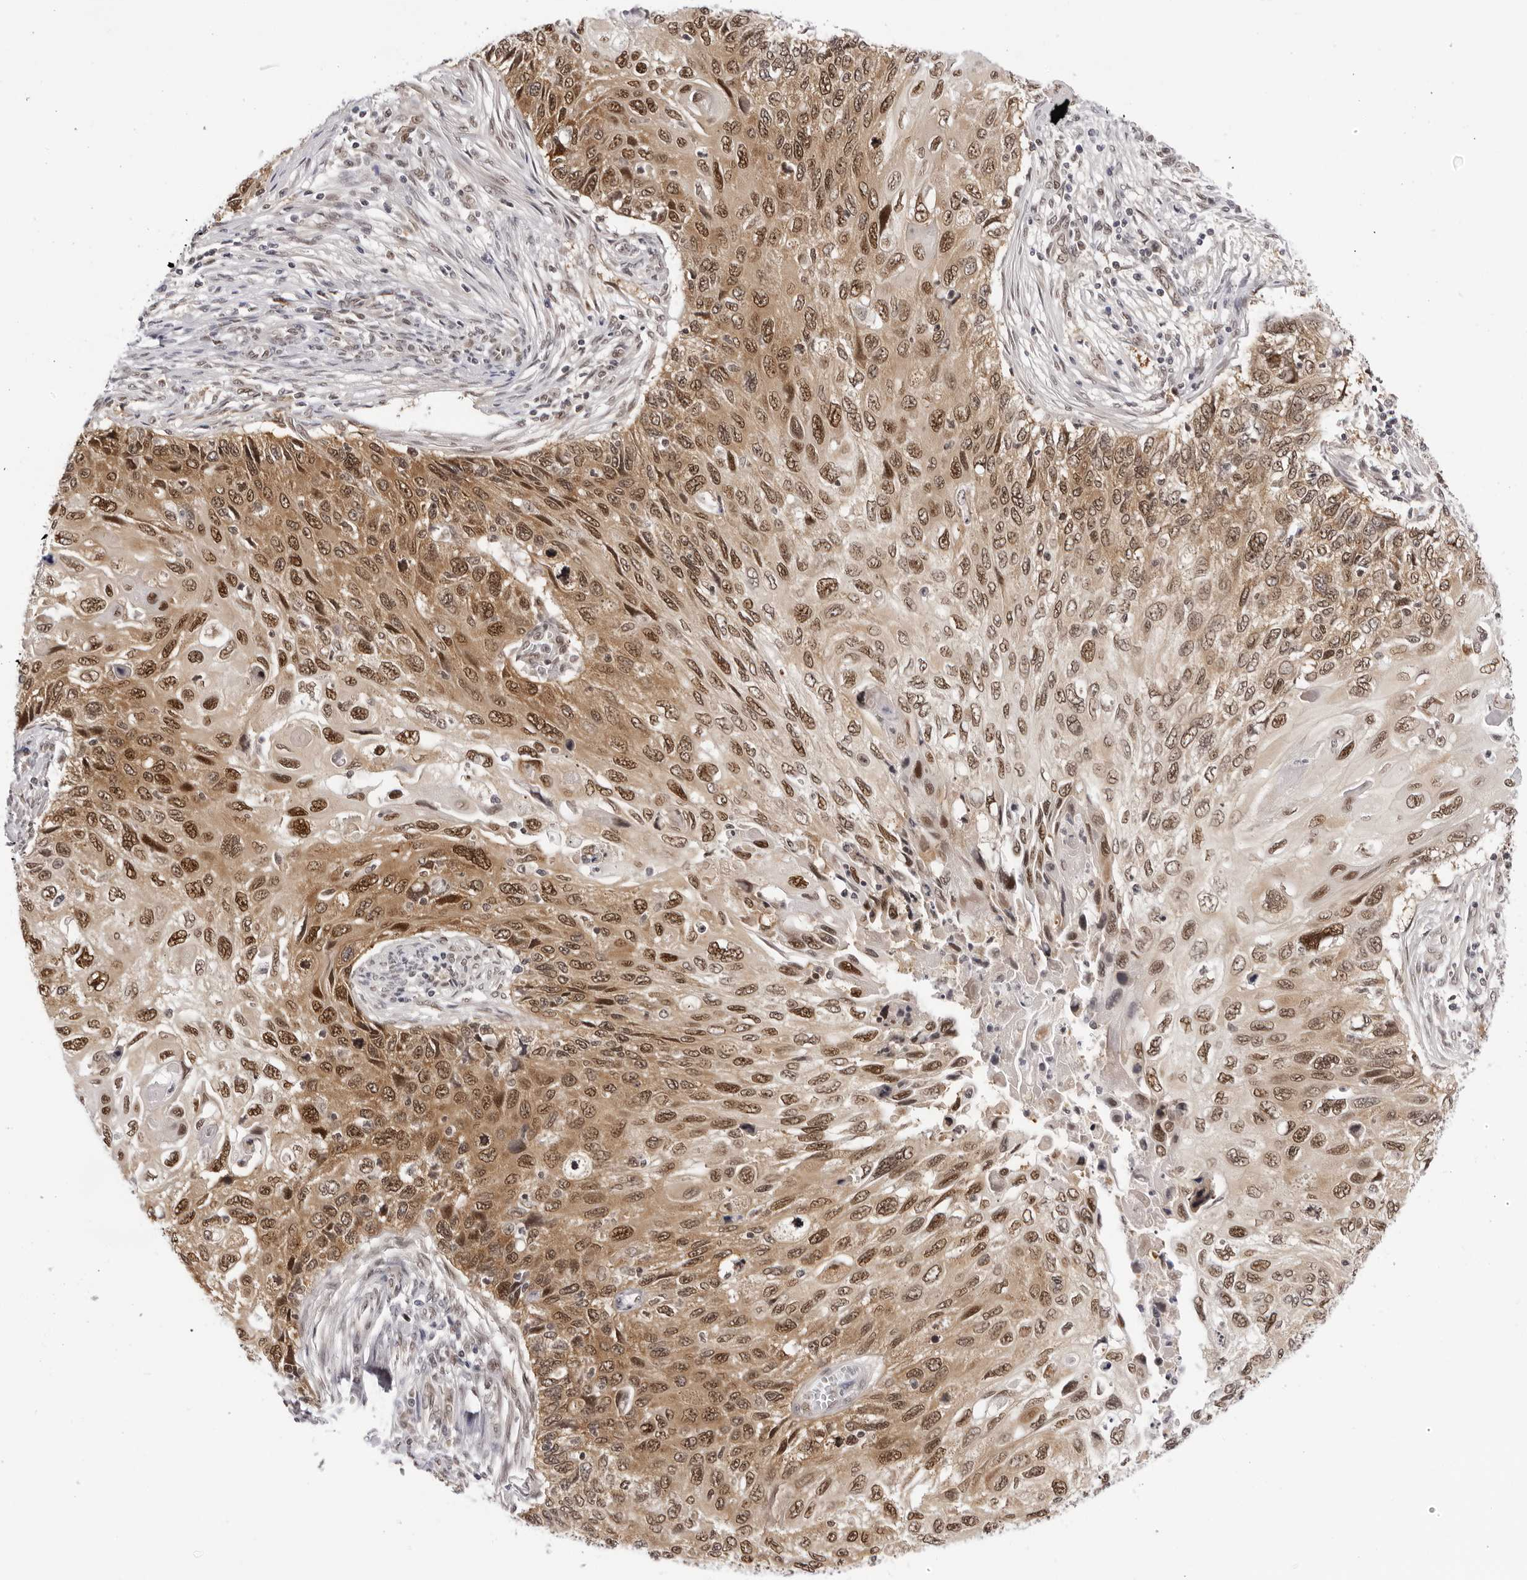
{"staining": {"intensity": "moderate", "quantity": ">75%", "location": "cytoplasmic/membranous,nuclear"}, "tissue": "cervical cancer", "cell_type": "Tumor cells", "image_type": "cancer", "snomed": [{"axis": "morphology", "description": "Squamous cell carcinoma, NOS"}, {"axis": "topography", "description": "Cervix"}], "caption": "Cervical cancer (squamous cell carcinoma) stained for a protein (brown) shows moderate cytoplasmic/membranous and nuclear positive expression in about >75% of tumor cells.", "gene": "WDR77", "patient": {"sex": "female", "age": 70}}